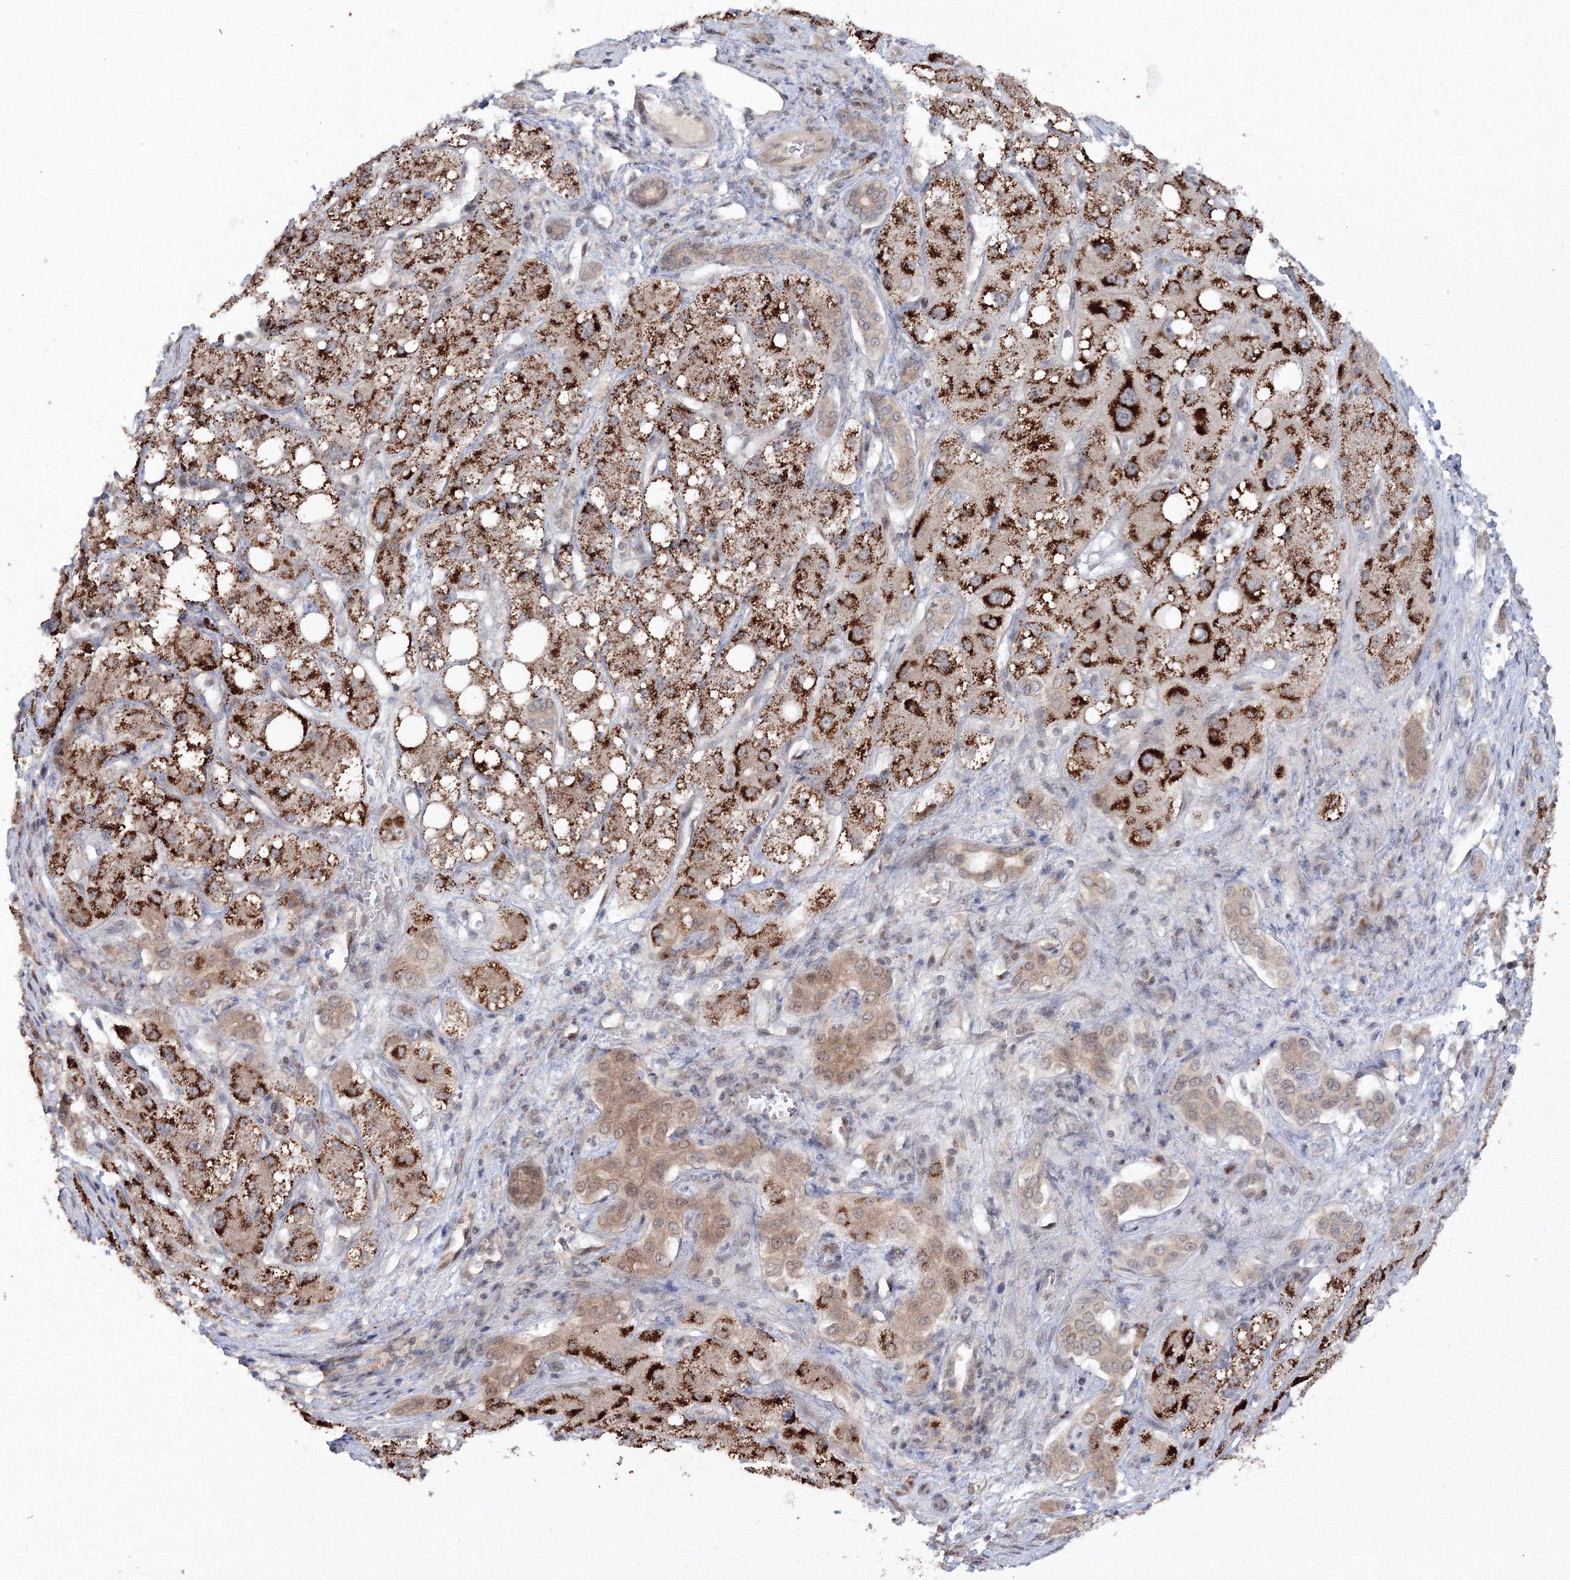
{"staining": {"intensity": "strong", "quantity": ">75%", "location": "cytoplasmic/membranous"}, "tissue": "liver cancer", "cell_type": "Tumor cells", "image_type": "cancer", "snomed": [{"axis": "morphology", "description": "Carcinoma, Hepatocellular, NOS"}, {"axis": "topography", "description": "Liver"}], "caption": "Immunohistochemical staining of liver cancer (hepatocellular carcinoma) exhibits high levels of strong cytoplasmic/membranous protein expression in approximately >75% of tumor cells.", "gene": "ZFAND6", "patient": {"sex": "male", "age": 80}}